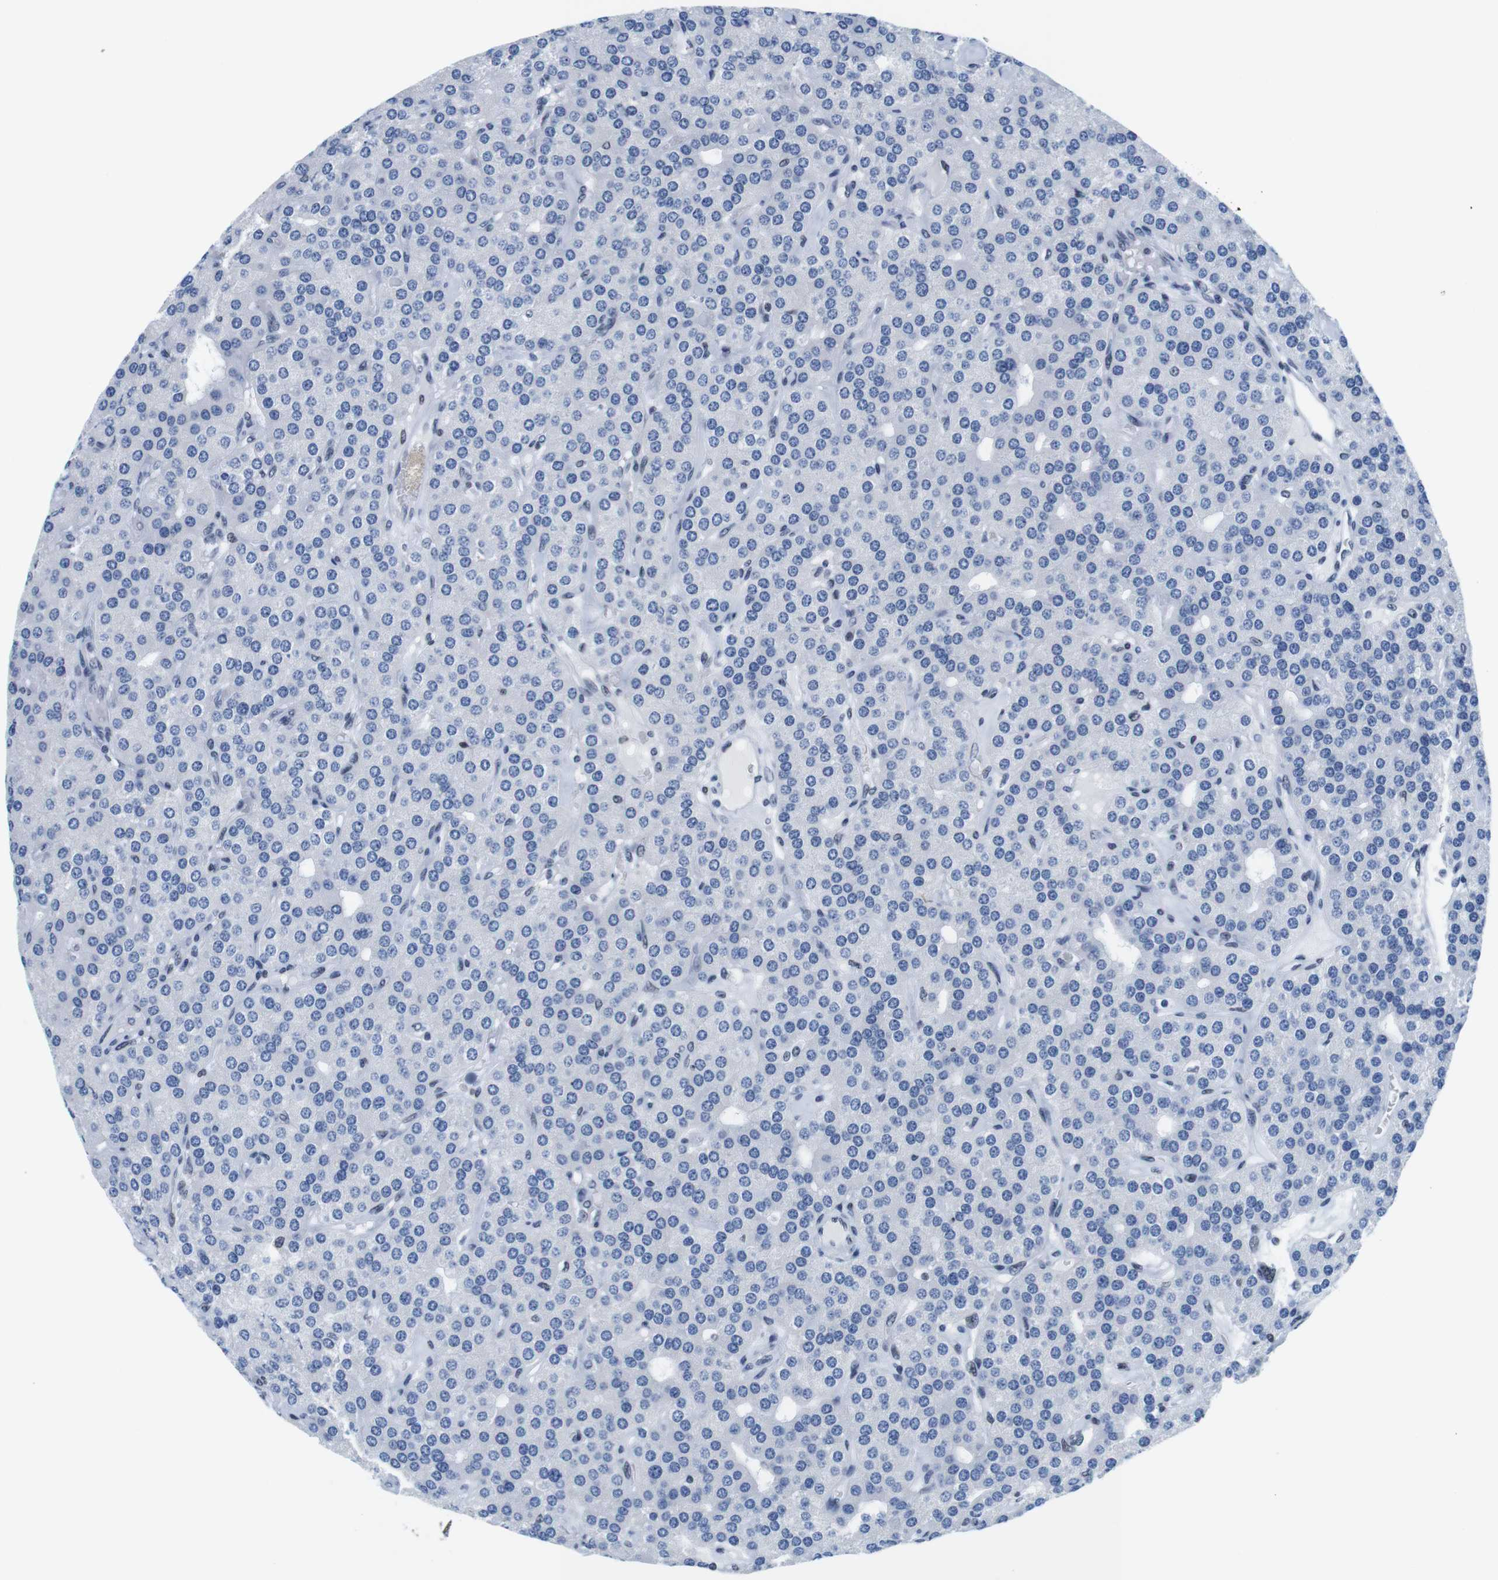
{"staining": {"intensity": "negative", "quantity": "none", "location": "none"}, "tissue": "parathyroid gland", "cell_type": "Glandular cells", "image_type": "normal", "snomed": [{"axis": "morphology", "description": "Normal tissue, NOS"}, {"axis": "morphology", "description": "Adenoma, NOS"}, {"axis": "topography", "description": "Parathyroid gland"}], "caption": "Glandular cells are negative for protein expression in normal human parathyroid gland. Nuclei are stained in blue.", "gene": "IFI16", "patient": {"sex": "female", "age": 86}}